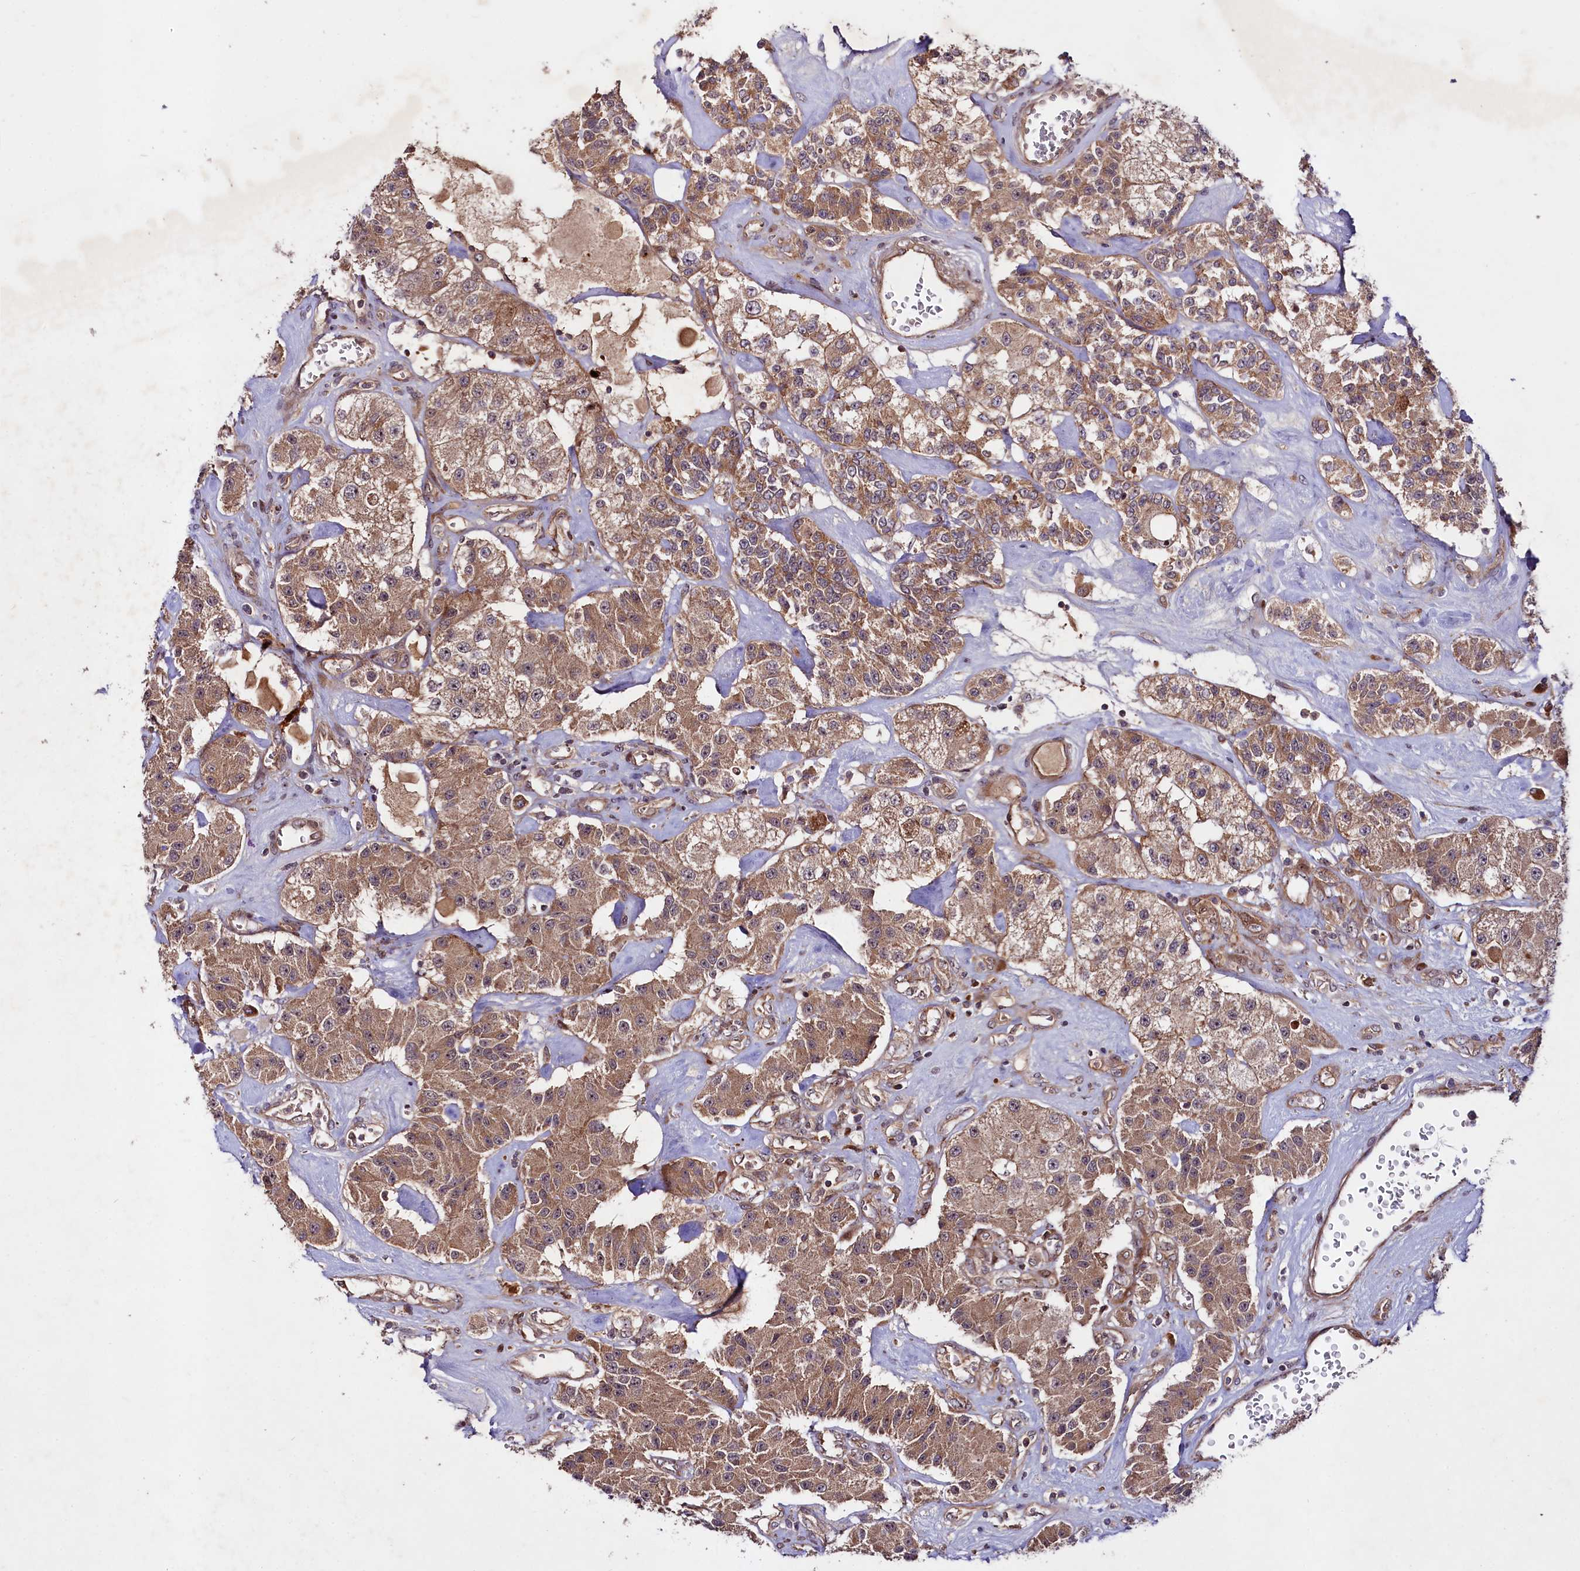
{"staining": {"intensity": "moderate", "quantity": ">75%", "location": "cytoplasmic/membranous"}, "tissue": "carcinoid", "cell_type": "Tumor cells", "image_type": "cancer", "snomed": [{"axis": "morphology", "description": "Carcinoid, malignant, NOS"}, {"axis": "topography", "description": "Pancreas"}], "caption": "Immunohistochemistry of human carcinoid (malignant) demonstrates medium levels of moderate cytoplasmic/membranous expression in approximately >75% of tumor cells.", "gene": "NEDD1", "patient": {"sex": "male", "age": 41}}